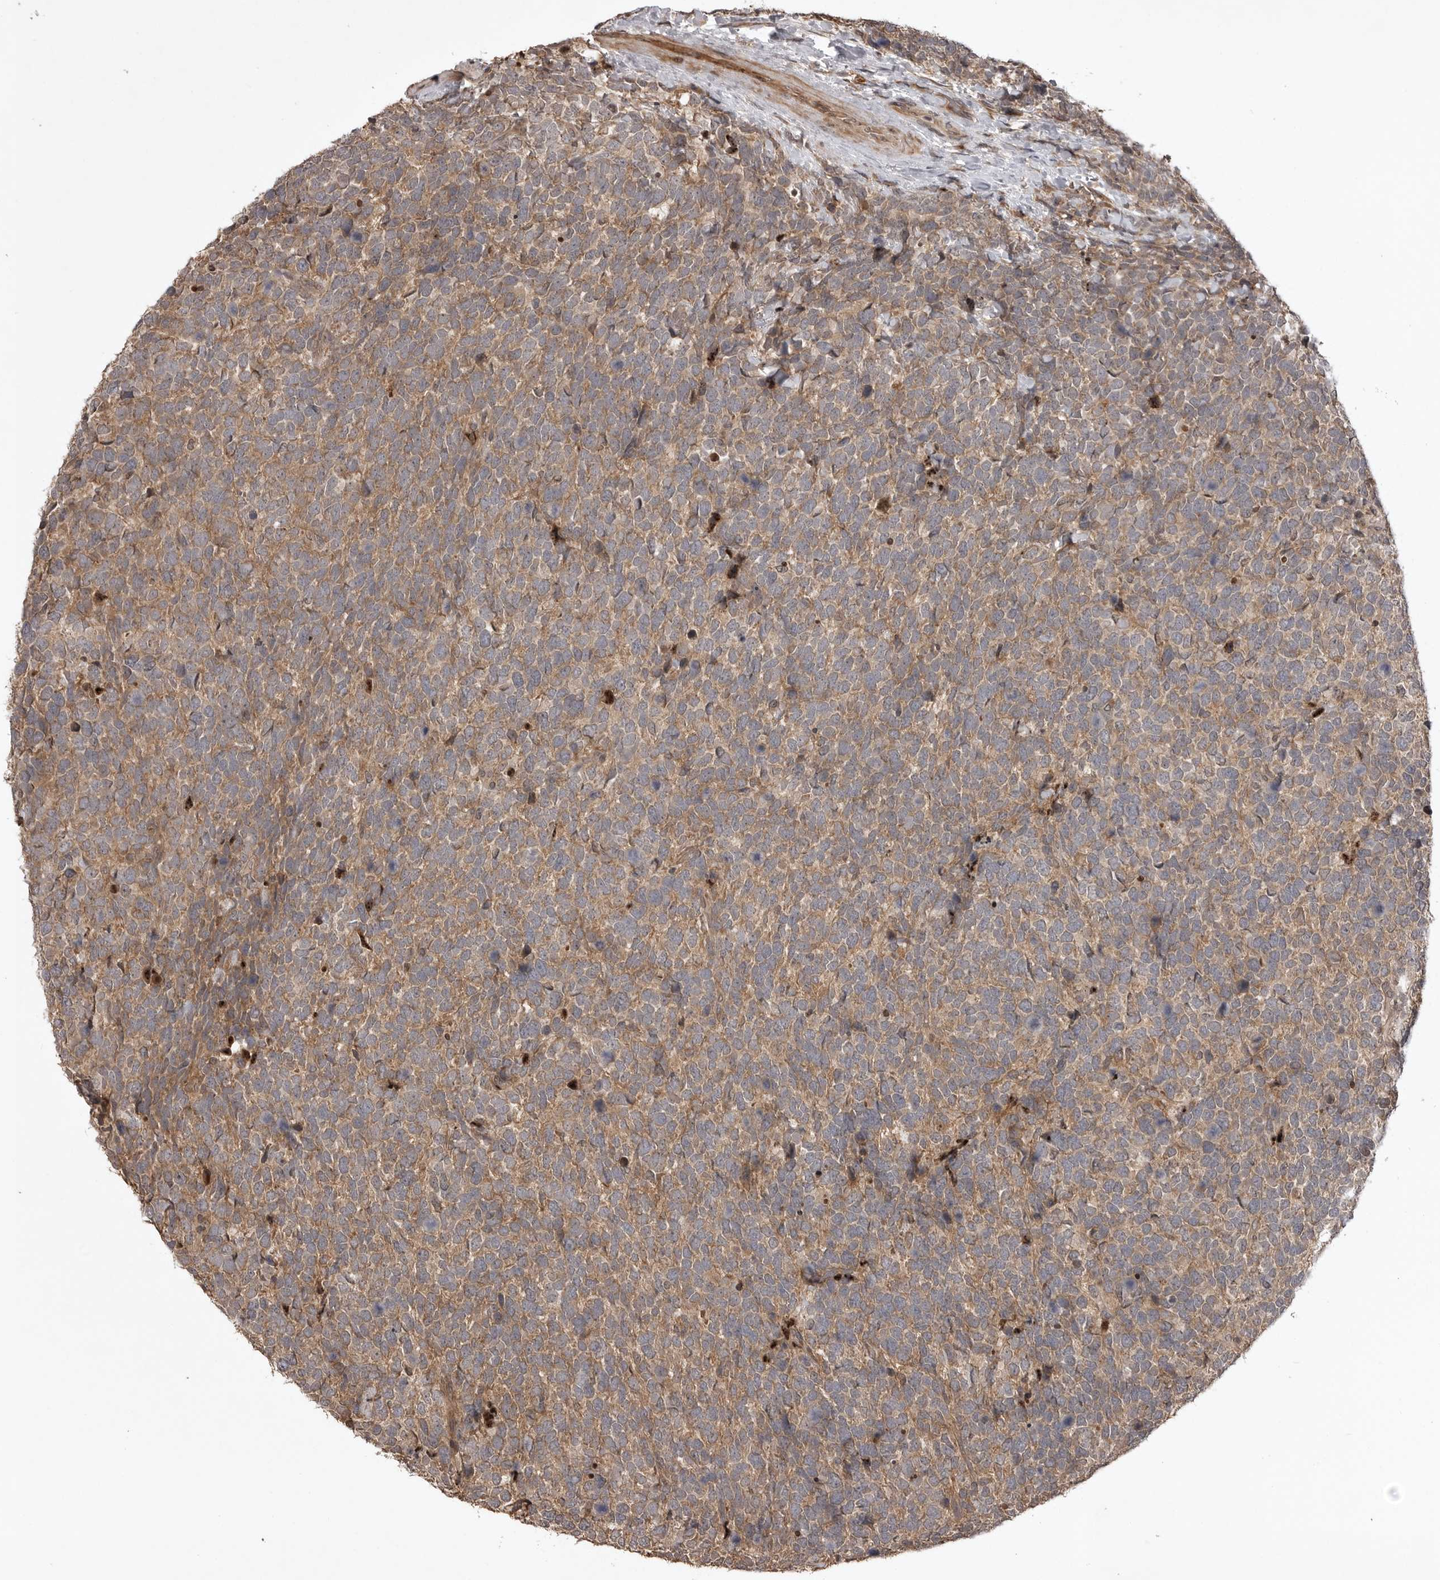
{"staining": {"intensity": "weak", "quantity": ">75%", "location": "cytoplasmic/membranous"}, "tissue": "urothelial cancer", "cell_type": "Tumor cells", "image_type": "cancer", "snomed": [{"axis": "morphology", "description": "Urothelial carcinoma, High grade"}, {"axis": "topography", "description": "Urinary bladder"}], "caption": "Urothelial cancer stained with immunohistochemistry (IHC) reveals weak cytoplasmic/membranous positivity in approximately >75% of tumor cells. (Stains: DAB in brown, nuclei in blue, Microscopy: brightfield microscopy at high magnification).", "gene": "AKAP7", "patient": {"sex": "female", "age": 82}}